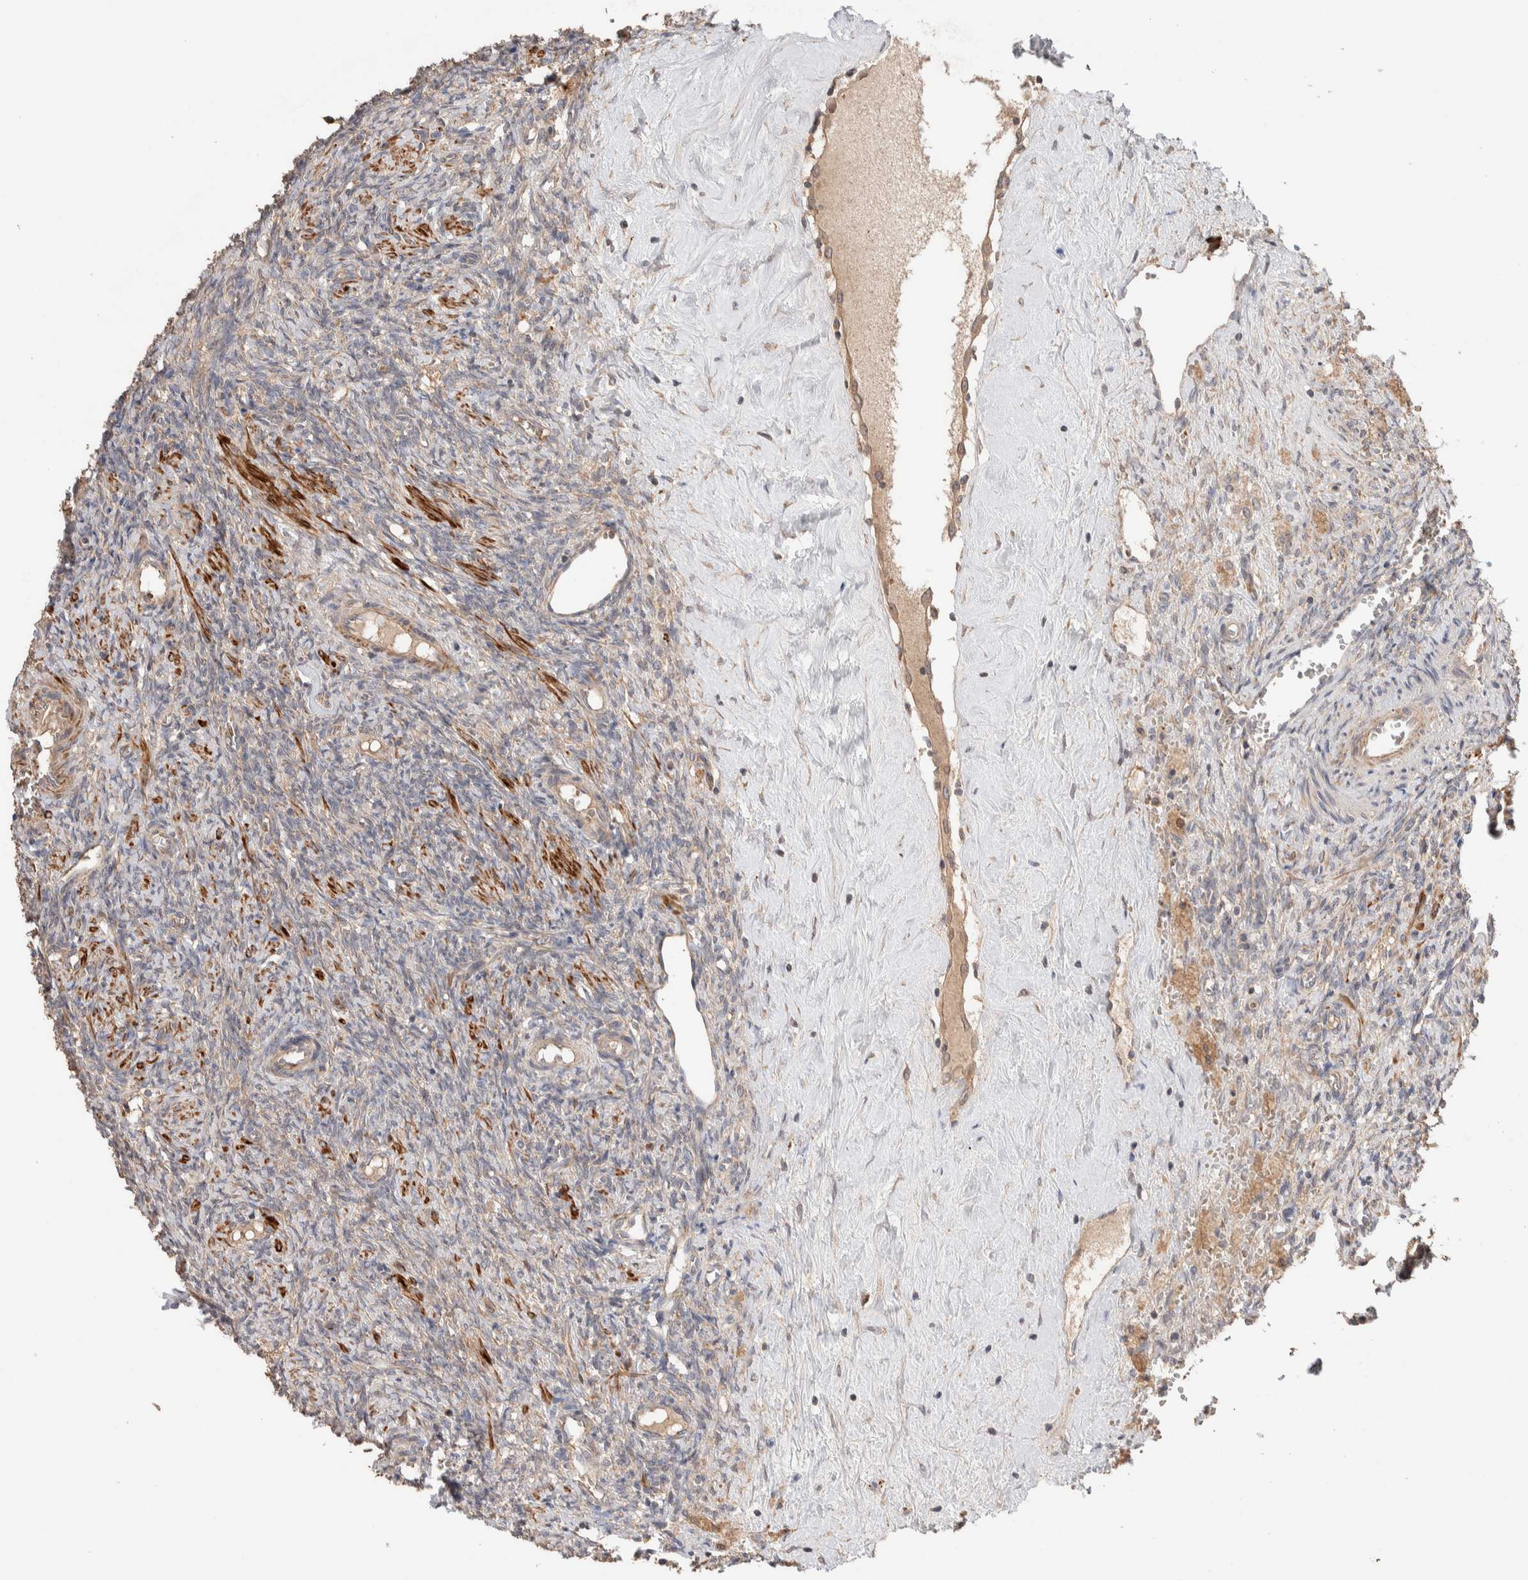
{"staining": {"intensity": "weak", "quantity": "25%-75%", "location": "cytoplasmic/membranous"}, "tissue": "ovary", "cell_type": "Ovarian stroma cells", "image_type": "normal", "snomed": [{"axis": "morphology", "description": "Normal tissue, NOS"}, {"axis": "topography", "description": "Ovary"}], "caption": "Protein staining displays weak cytoplasmic/membranous staining in about 25%-75% of ovarian stroma cells in unremarkable ovary. The staining is performed using DAB brown chromogen to label protein expression. The nuclei are counter-stained blue using hematoxylin.", "gene": "WDR91", "patient": {"sex": "female", "age": 41}}